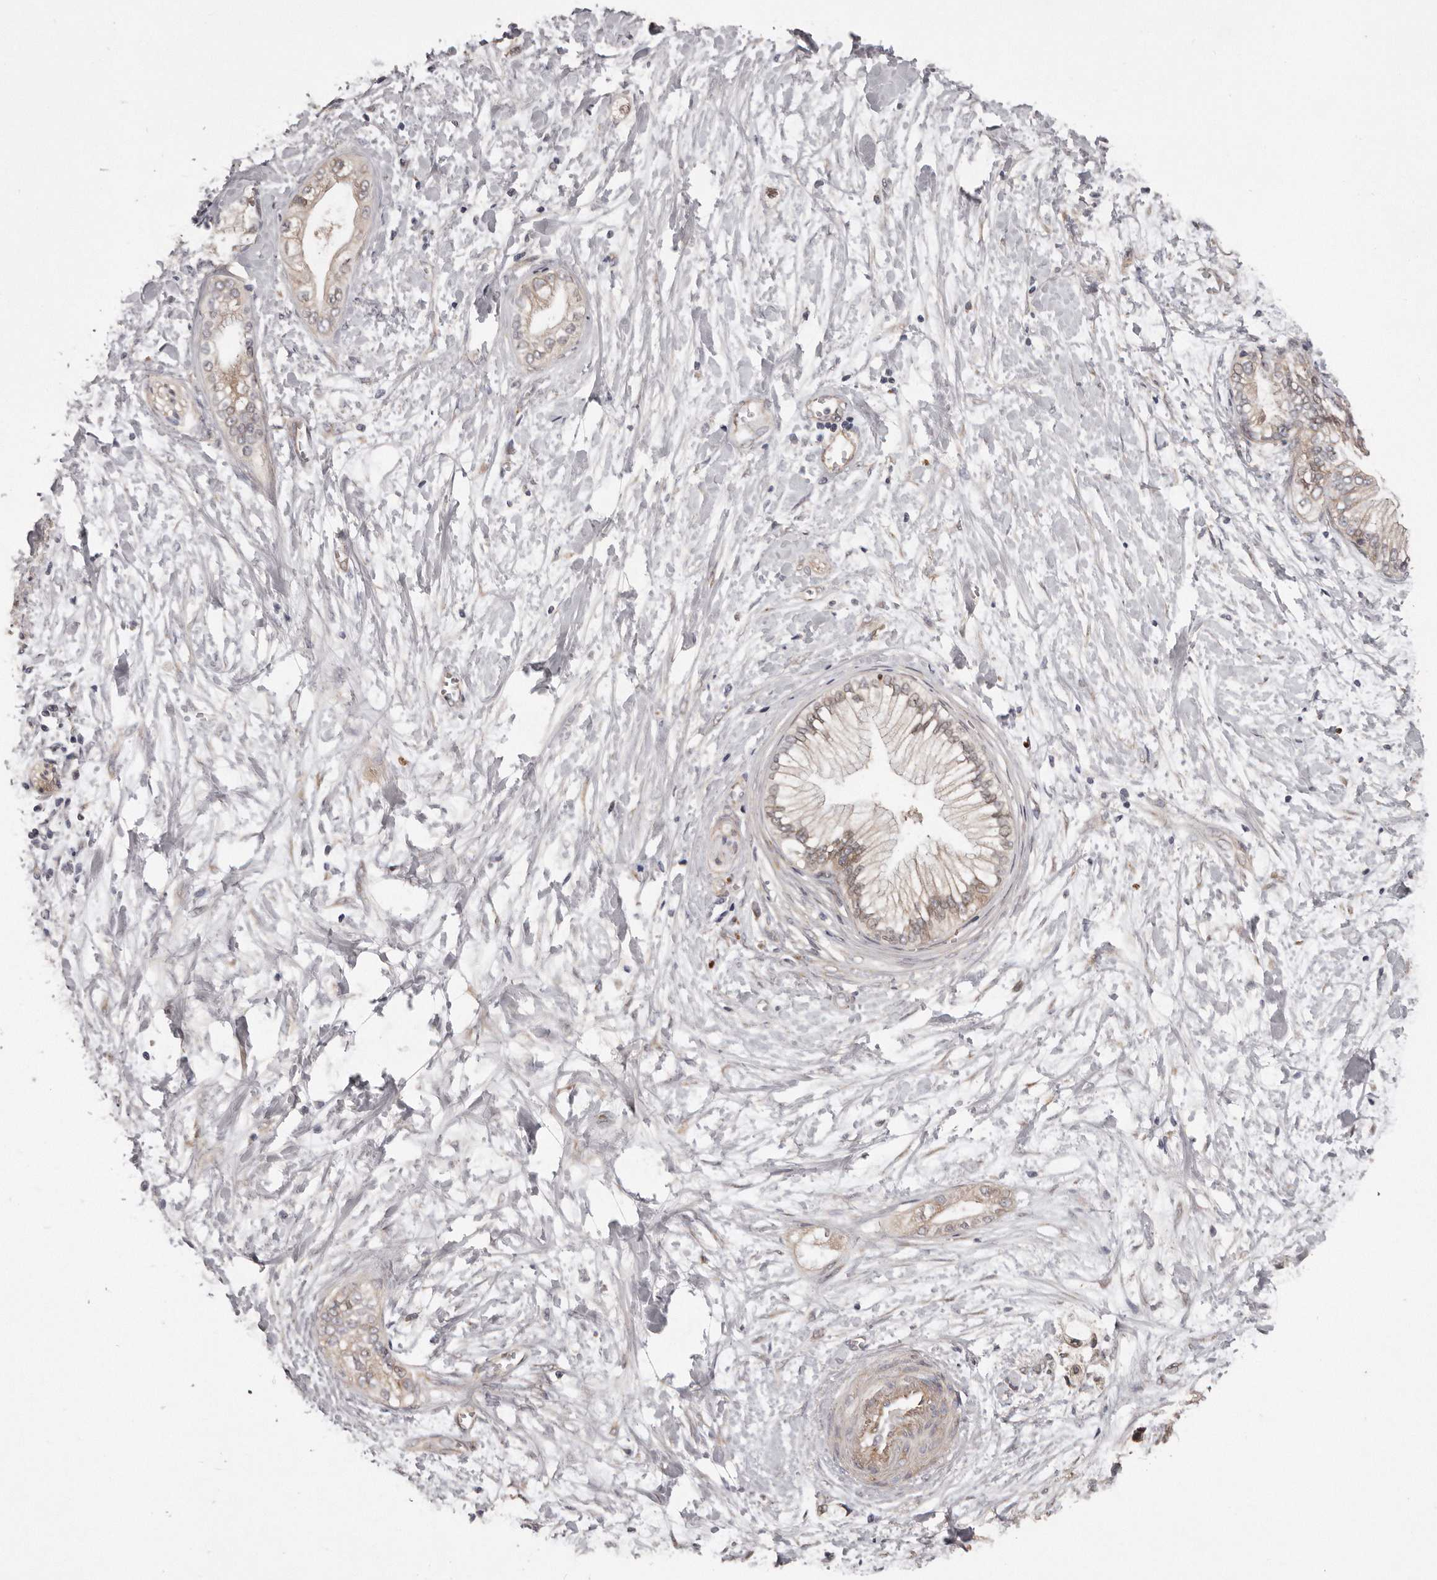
{"staining": {"intensity": "moderate", "quantity": "<25%", "location": "cytoplasmic/membranous"}, "tissue": "pancreatic cancer", "cell_type": "Tumor cells", "image_type": "cancer", "snomed": [{"axis": "morphology", "description": "Adenocarcinoma, NOS"}, {"axis": "topography", "description": "Pancreas"}], "caption": "A micrograph of pancreatic cancer stained for a protein exhibits moderate cytoplasmic/membranous brown staining in tumor cells.", "gene": "ARMCX1", "patient": {"sex": "male", "age": 68}}